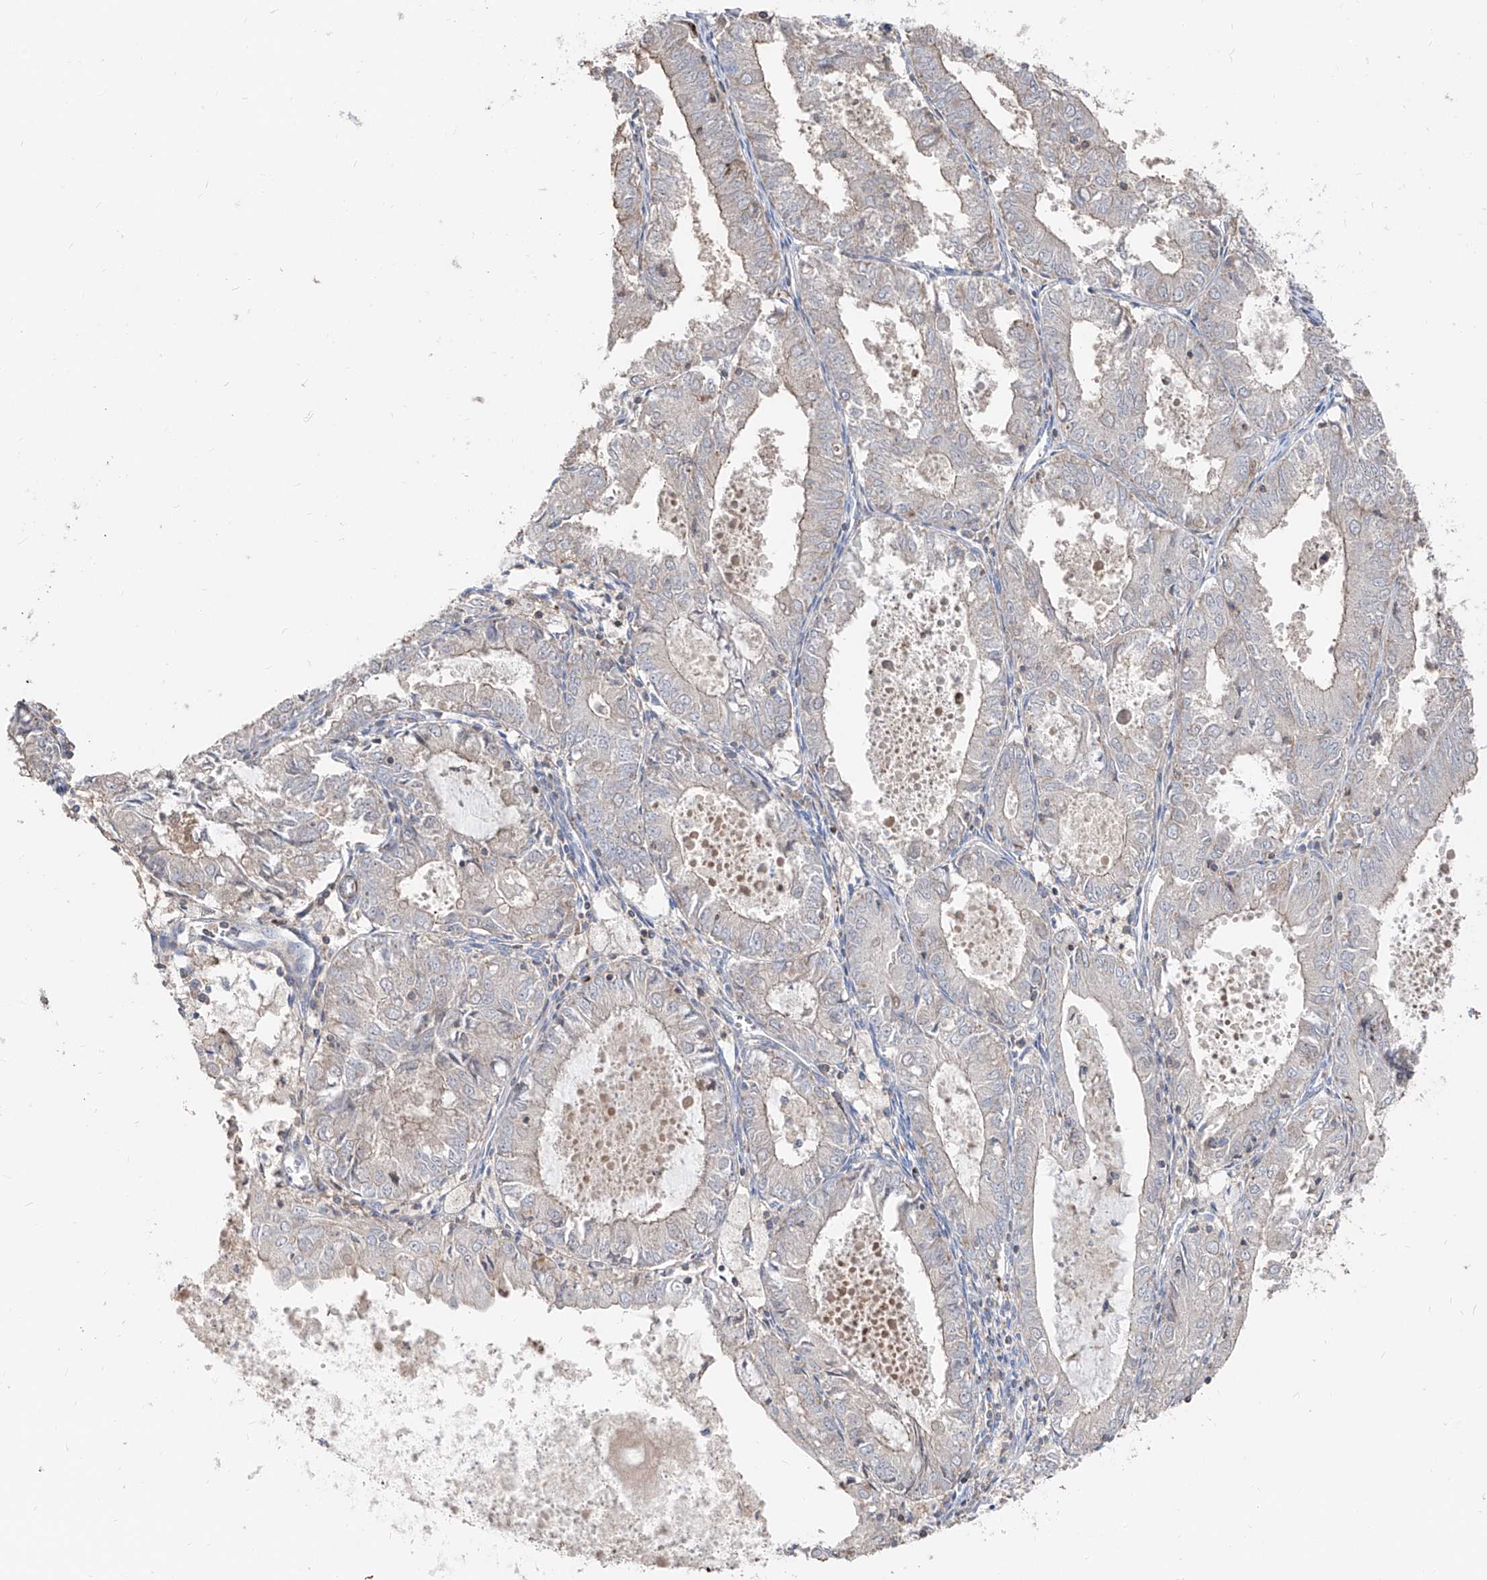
{"staining": {"intensity": "negative", "quantity": "none", "location": "none"}, "tissue": "endometrial cancer", "cell_type": "Tumor cells", "image_type": "cancer", "snomed": [{"axis": "morphology", "description": "Adenocarcinoma, NOS"}, {"axis": "topography", "description": "Endometrium"}], "caption": "DAB (3,3'-diaminobenzidine) immunohistochemical staining of endometrial cancer reveals no significant positivity in tumor cells.", "gene": "UFD1", "patient": {"sex": "female", "age": 57}}